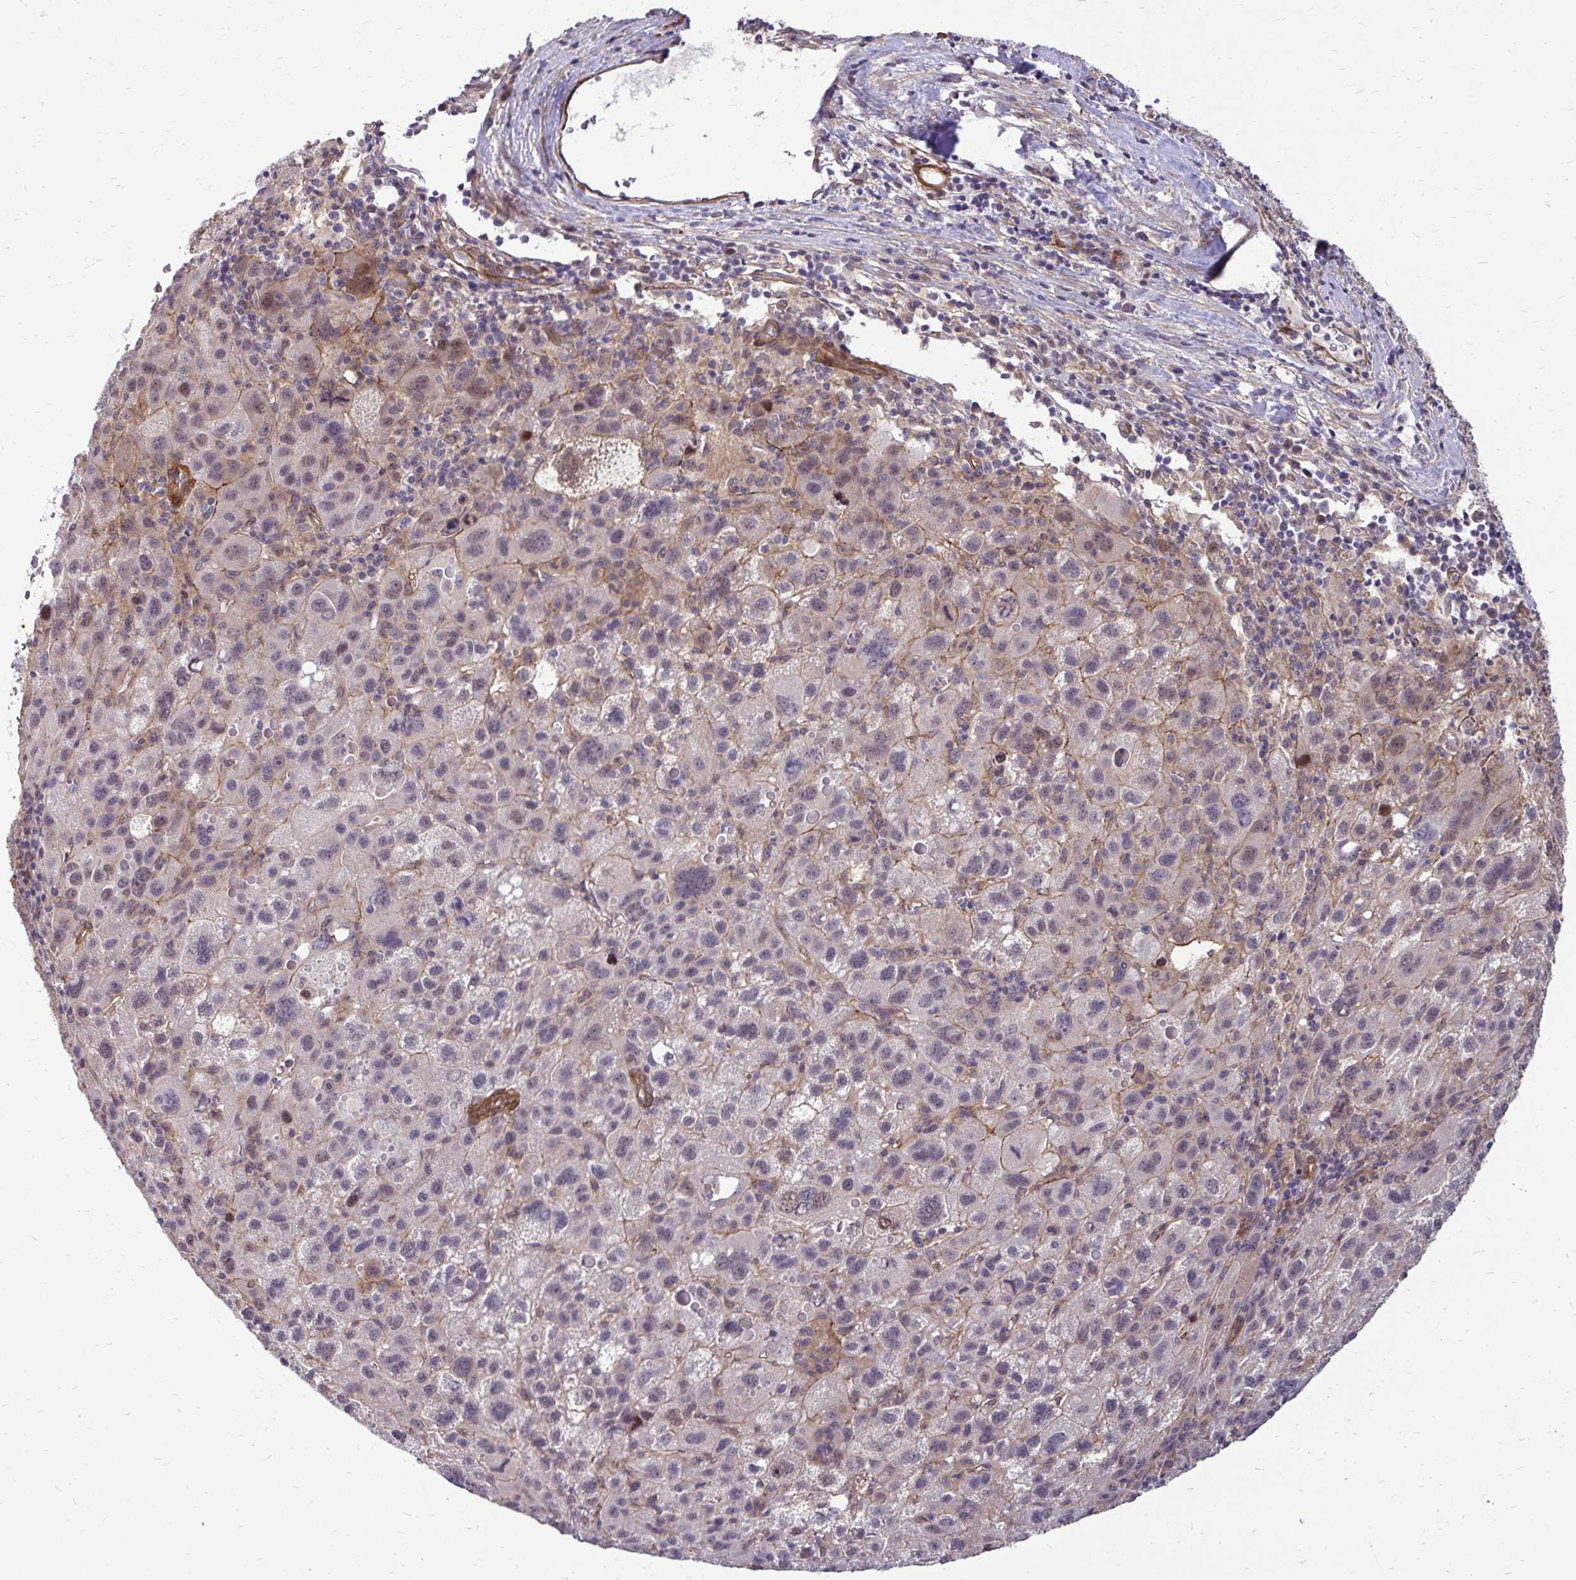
{"staining": {"intensity": "negative", "quantity": "none", "location": "none"}, "tissue": "liver cancer", "cell_type": "Tumor cells", "image_type": "cancer", "snomed": [{"axis": "morphology", "description": "Carcinoma, Hepatocellular, NOS"}, {"axis": "topography", "description": "Liver"}], "caption": "Histopathology image shows no significant protein expression in tumor cells of hepatocellular carcinoma (liver). The staining was performed using DAB (3,3'-diaminobenzidine) to visualize the protein expression in brown, while the nuclei were stained in blue with hematoxylin (Magnification: 20x).", "gene": "TRIP6", "patient": {"sex": "female", "age": 77}}